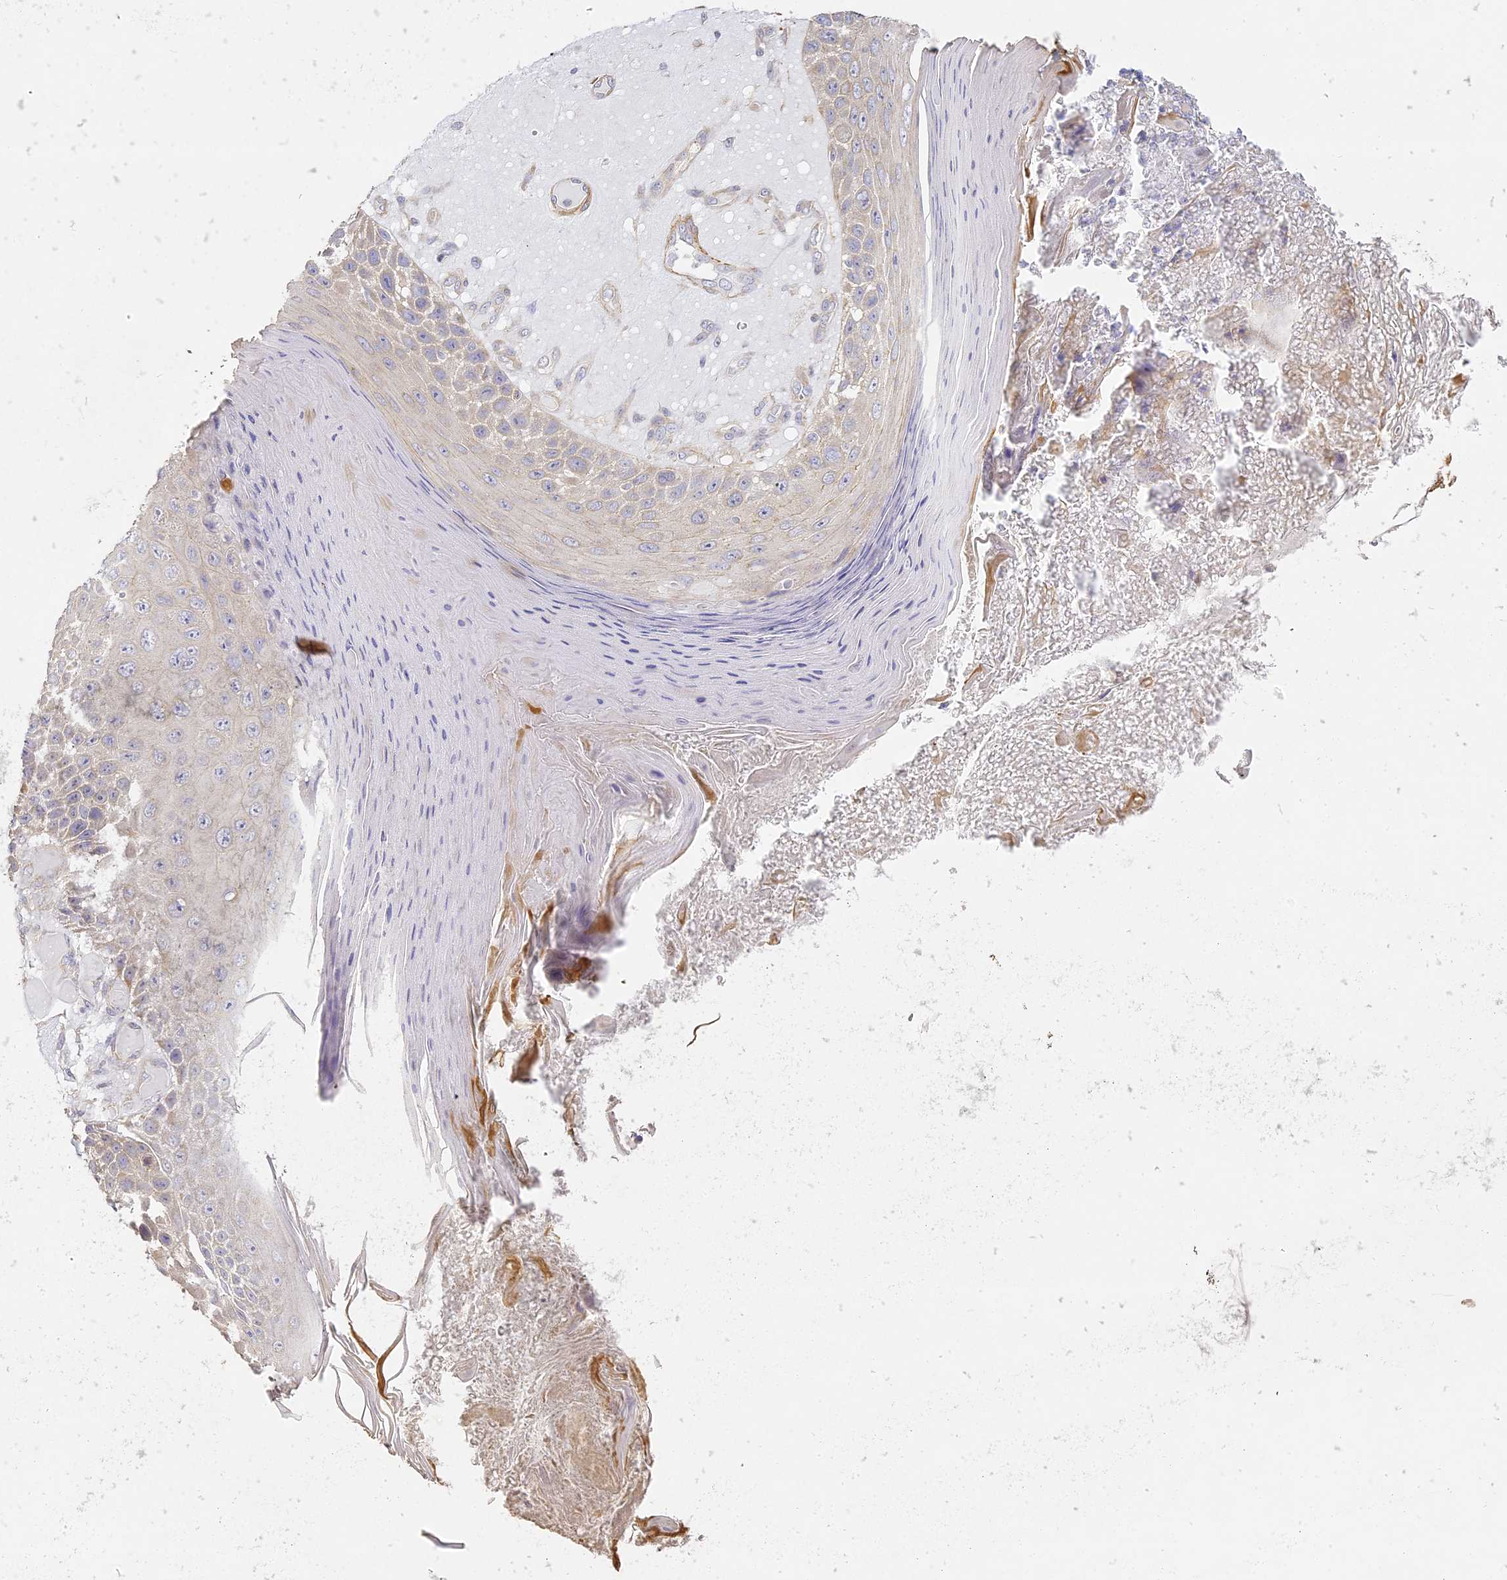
{"staining": {"intensity": "weak", "quantity": "<25%", "location": "cytoplasmic/membranous"}, "tissue": "skin cancer", "cell_type": "Tumor cells", "image_type": "cancer", "snomed": [{"axis": "morphology", "description": "Squamous cell carcinoma, NOS"}, {"axis": "topography", "description": "Skin"}], "caption": "This is an immunohistochemistry histopathology image of human skin squamous cell carcinoma. There is no expression in tumor cells.", "gene": "MED28", "patient": {"sex": "female", "age": 88}}